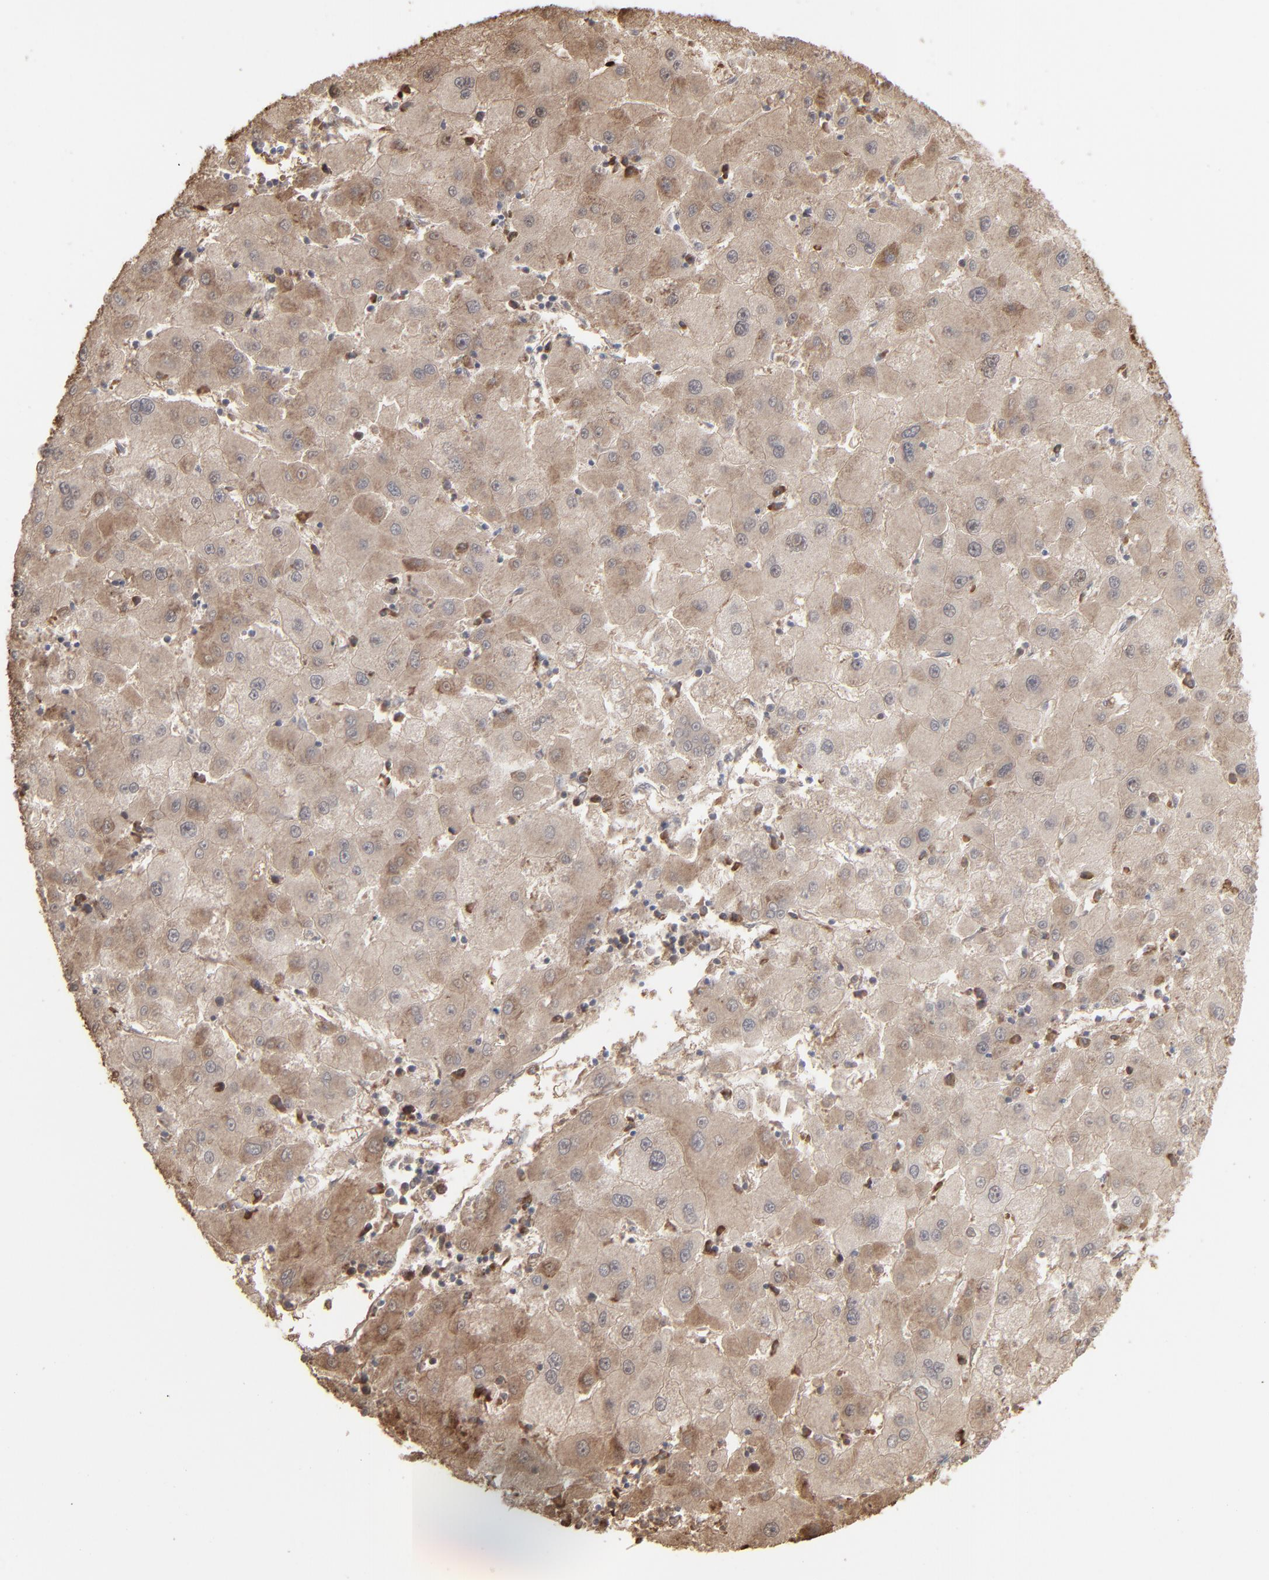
{"staining": {"intensity": "strong", "quantity": ">75%", "location": "cytoplasmic/membranous"}, "tissue": "liver cancer", "cell_type": "Tumor cells", "image_type": "cancer", "snomed": [{"axis": "morphology", "description": "Carcinoma, Hepatocellular, NOS"}, {"axis": "topography", "description": "Liver"}], "caption": "This is an image of immunohistochemistry staining of liver cancer (hepatocellular carcinoma), which shows strong expression in the cytoplasmic/membranous of tumor cells.", "gene": "NME1-NME2", "patient": {"sex": "male", "age": 72}}